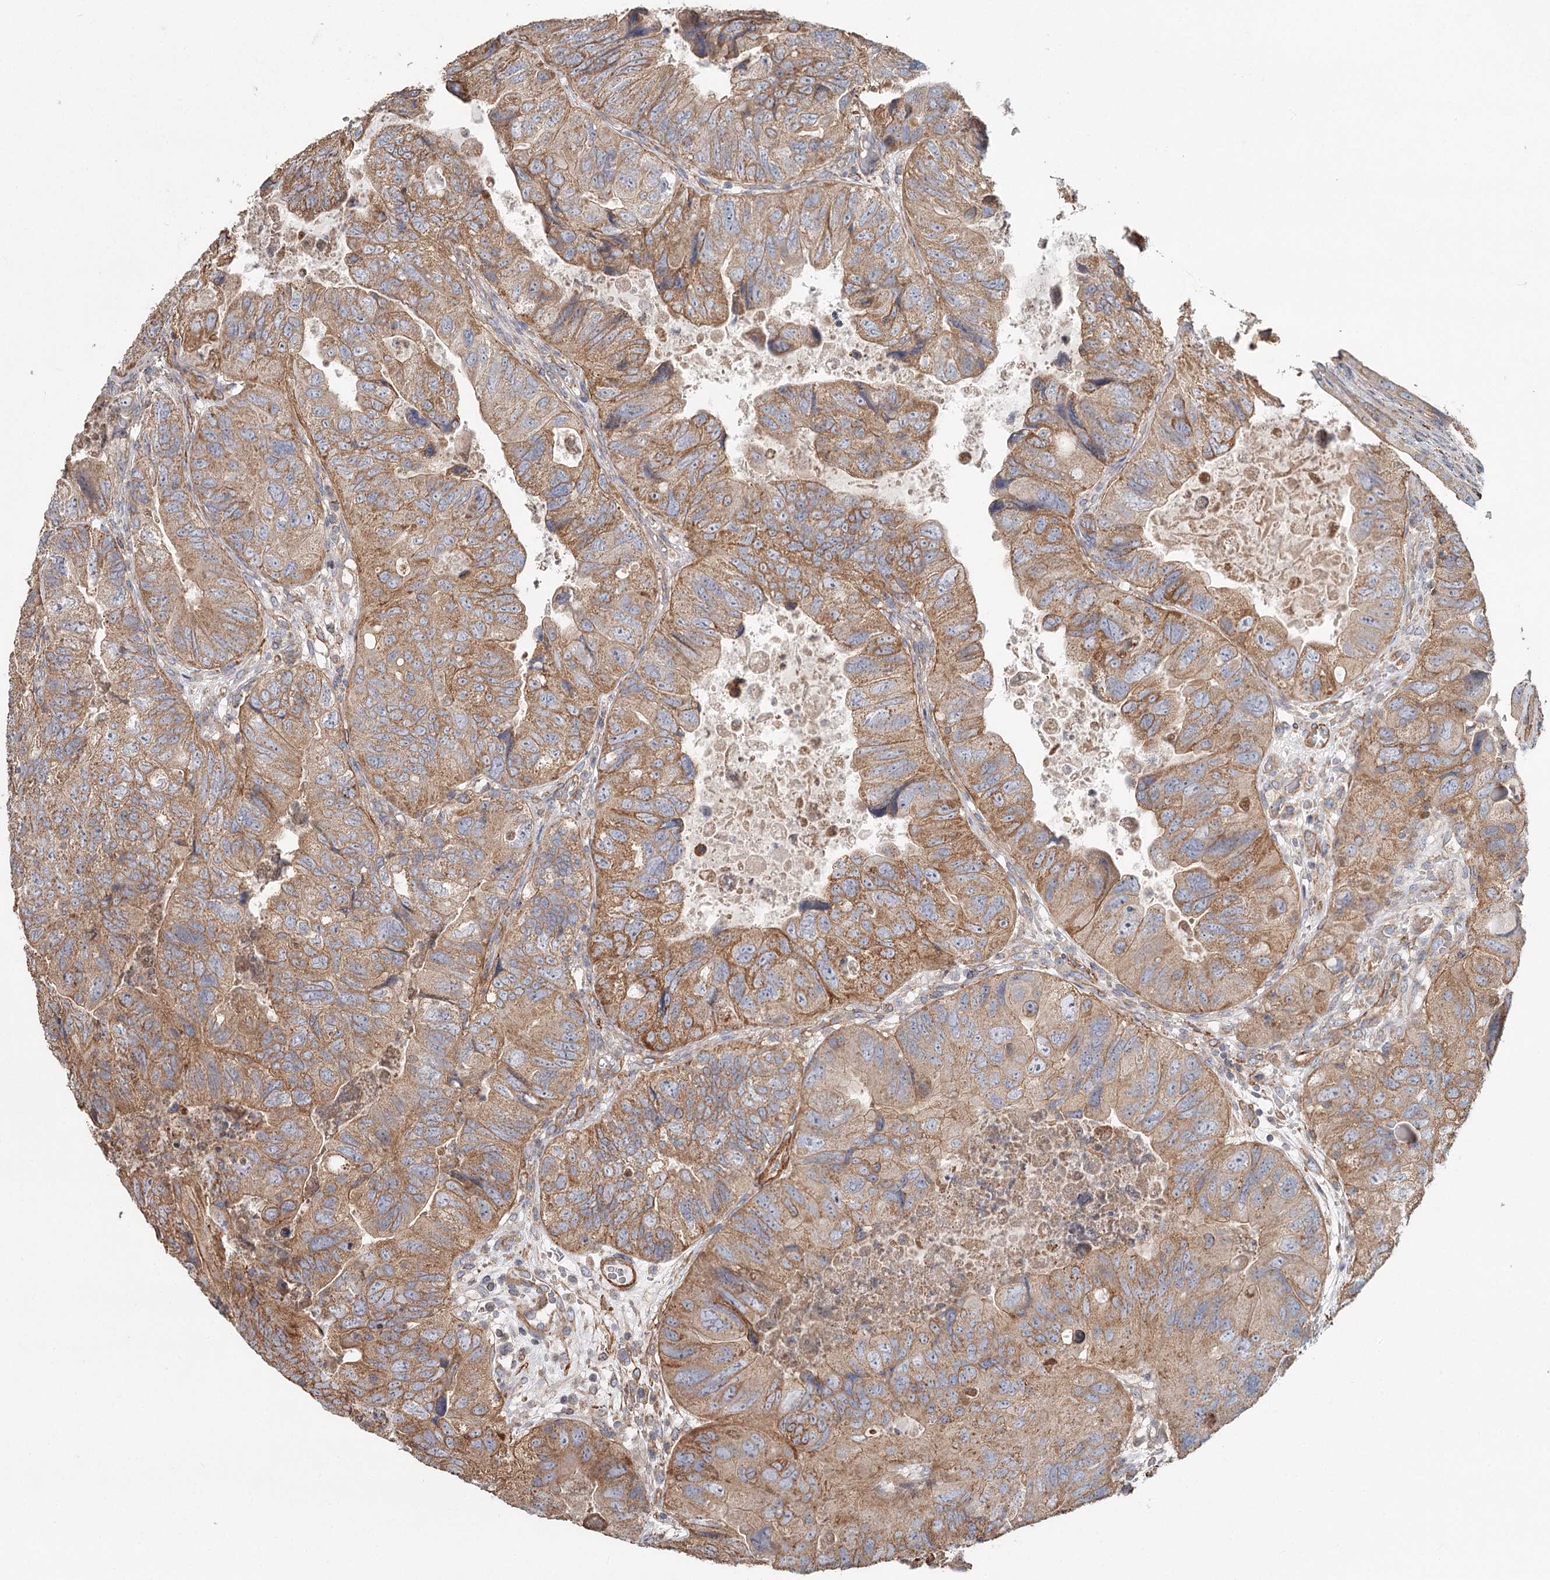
{"staining": {"intensity": "moderate", "quantity": ">75%", "location": "cytoplasmic/membranous"}, "tissue": "colorectal cancer", "cell_type": "Tumor cells", "image_type": "cancer", "snomed": [{"axis": "morphology", "description": "Adenocarcinoma, NOS"}, {"axis": "topography", "description": "Rectum"}], "caption": "The photomicrograph demonstrates staining of colorectal adenocarcinoma, revealing moderate cytoplasmic/membranous protein staining (brown color) within tumor cells.", "gene": "DHRS9", "patient": {"sex": "male", "age": 63}}